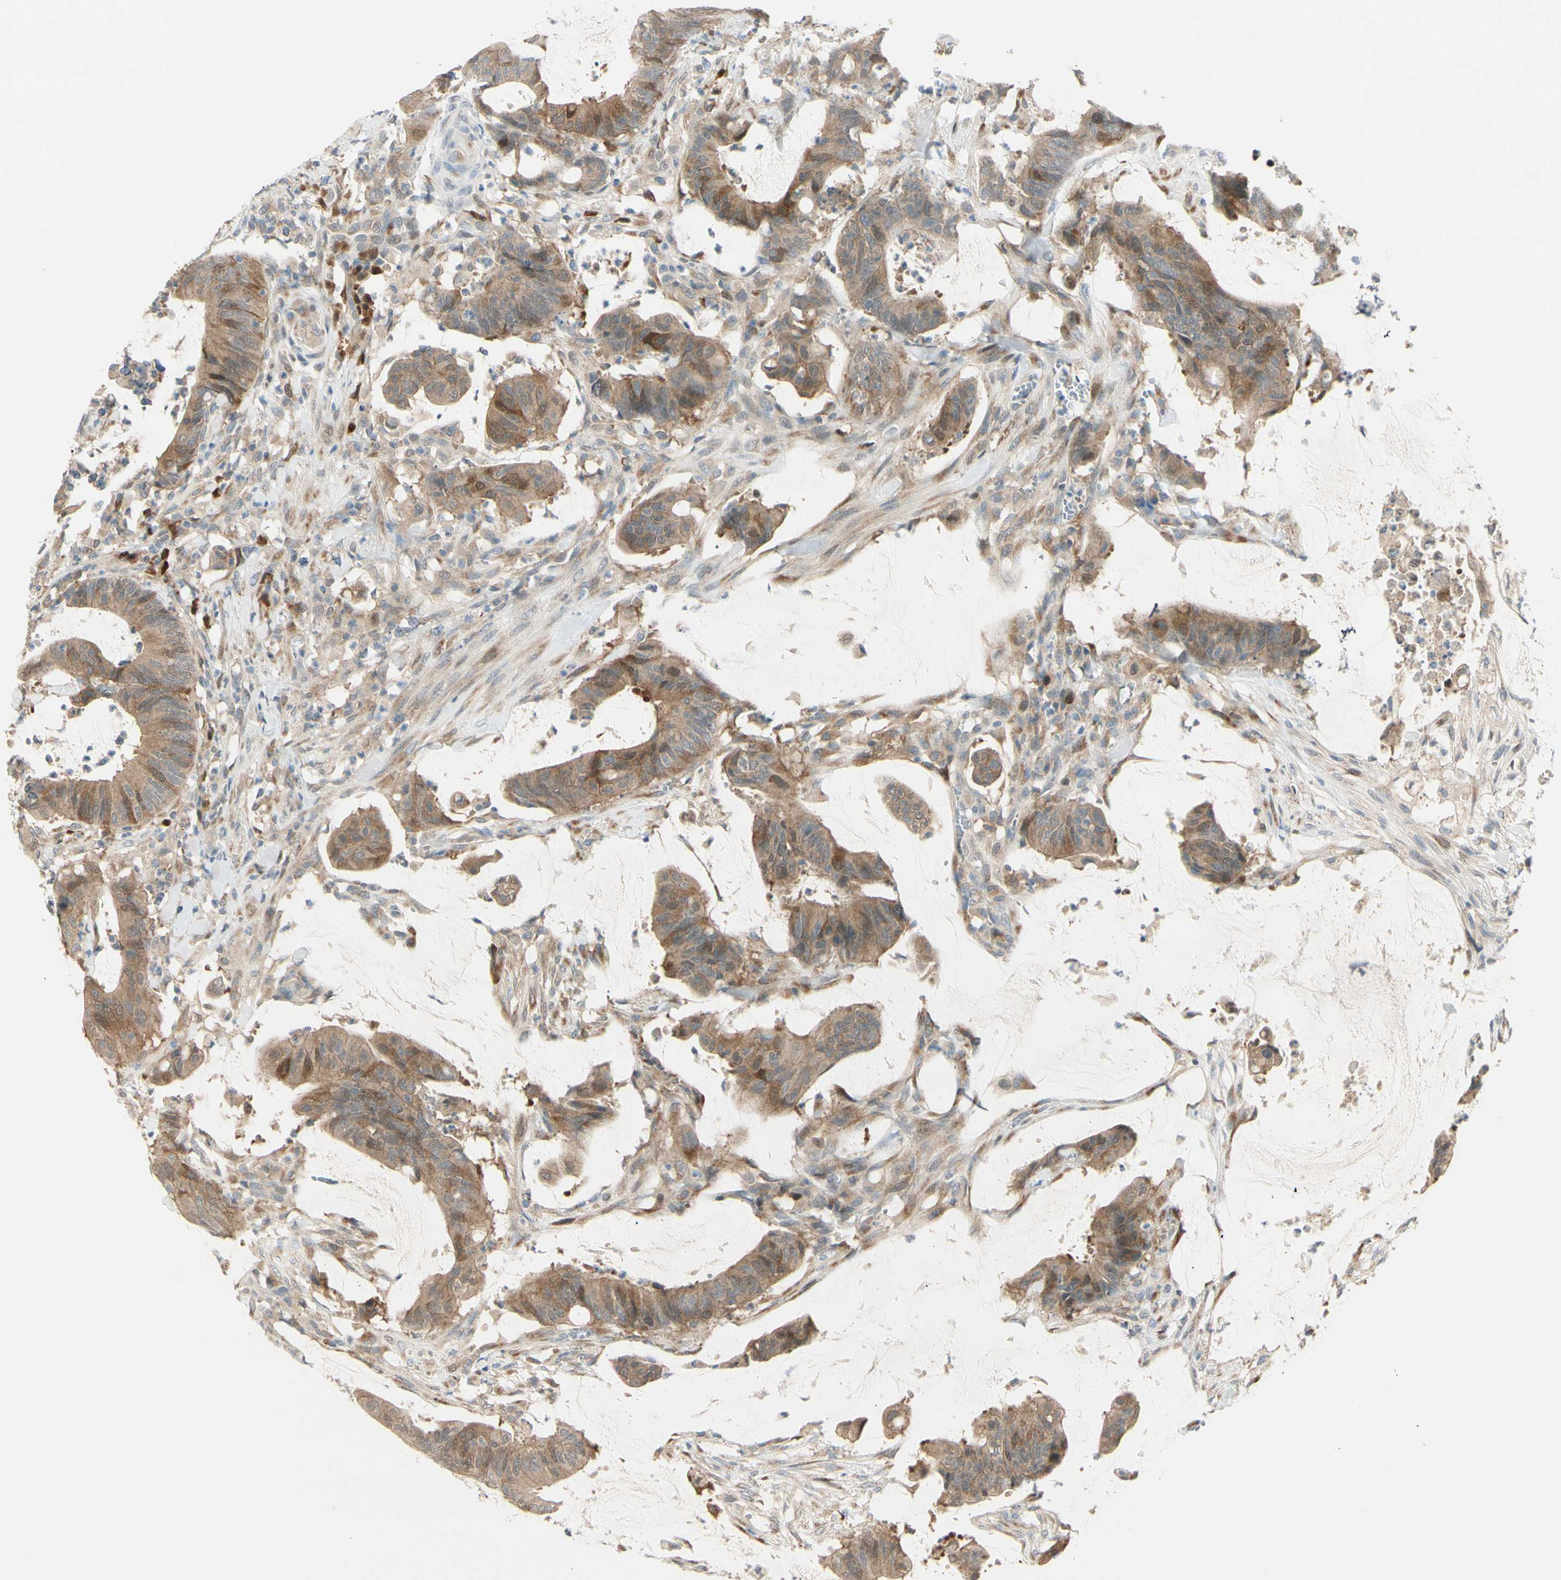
{"staining": {"intensity": "moderate", "quantity": ">75%", "location": "cytoplasmic/membranous"}, "tissue": "colorectal cancer", "cell_type": "Tumor cells", "image_type": "cancer", "snomed": [{"axis": "morphology", "description": "Adenocarcinoma, NOS"}, {"axis": "topography", "description": "Rectum"}], "caption": "Immunohistochemistry histopathology image of colorectal cancer stained for a protein (brown), which exhibits medium levels of moderate cytoplasmic/membranous expression in approximately >75% of tumor cells.", "gene": "PTTG1", "patient": {"sex": "female", "age": 66}}